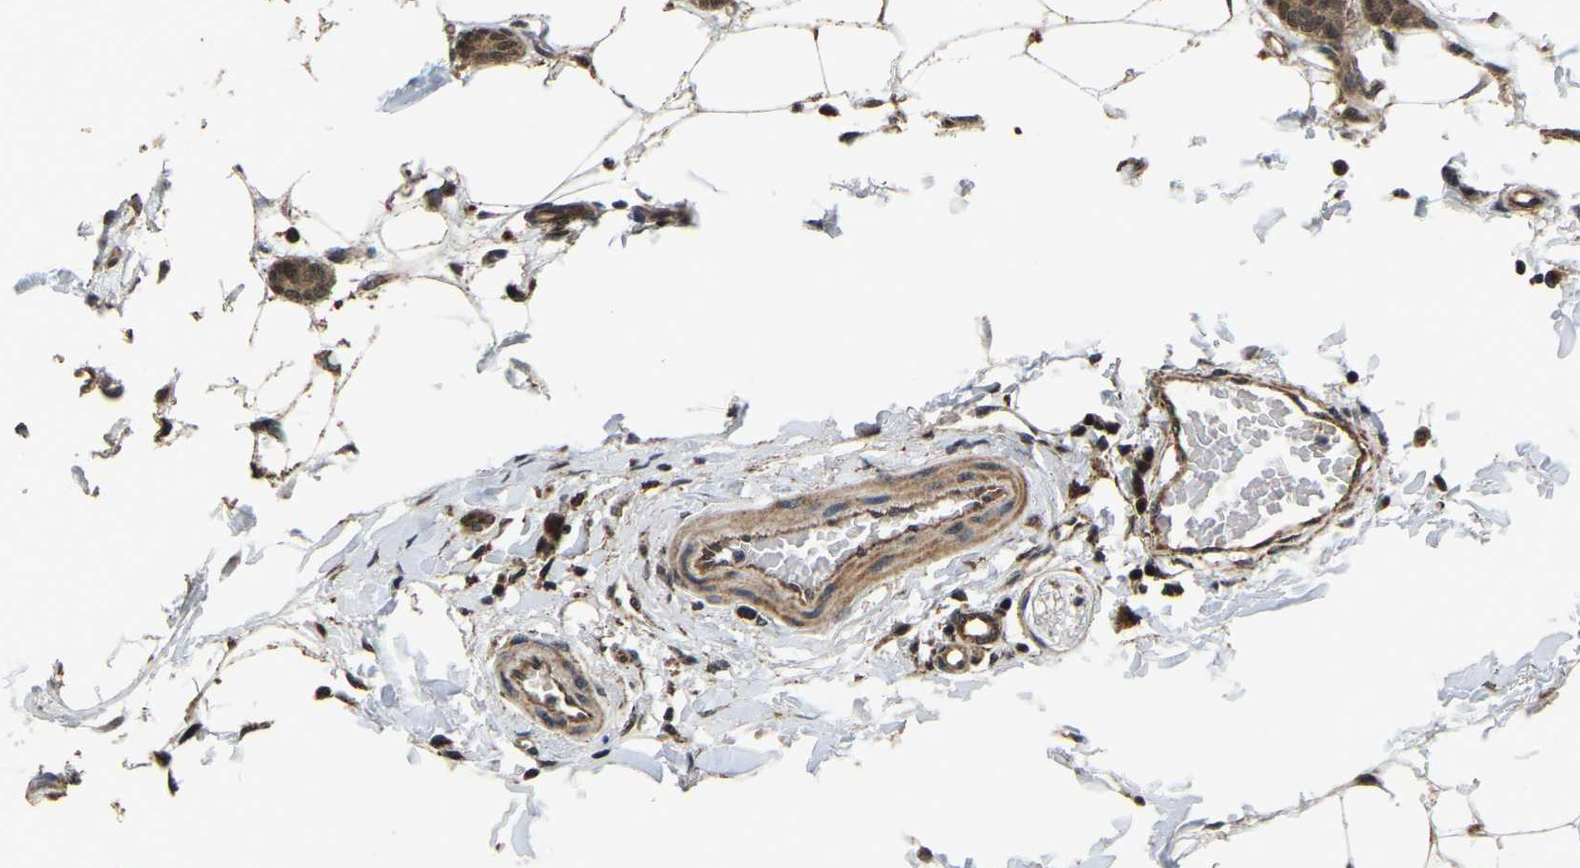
{"staining": {"intensity": "moderate", "quantity": ">75%", "location": "cytoplasmic/membranous,nuclear"}, "tissue": "breast cancer", "cell_type": "Tumor cells", "image_type": "cancer", "snomed": [{"axis": "morphology", "description": "Lobular carcinoma"}, {"axis": "topography", "description": "Skin"}, {"axis": "topography", "description": "Breast"}], "caption": "A medium amount of moderate cytoplasmic/membranous and nuclear expression is identified in approximately >75% of tumor cells in breast lobular carcinoma tissue.", "gene": "CIAO1", "patient": {"sex": "female", "age": 46}}